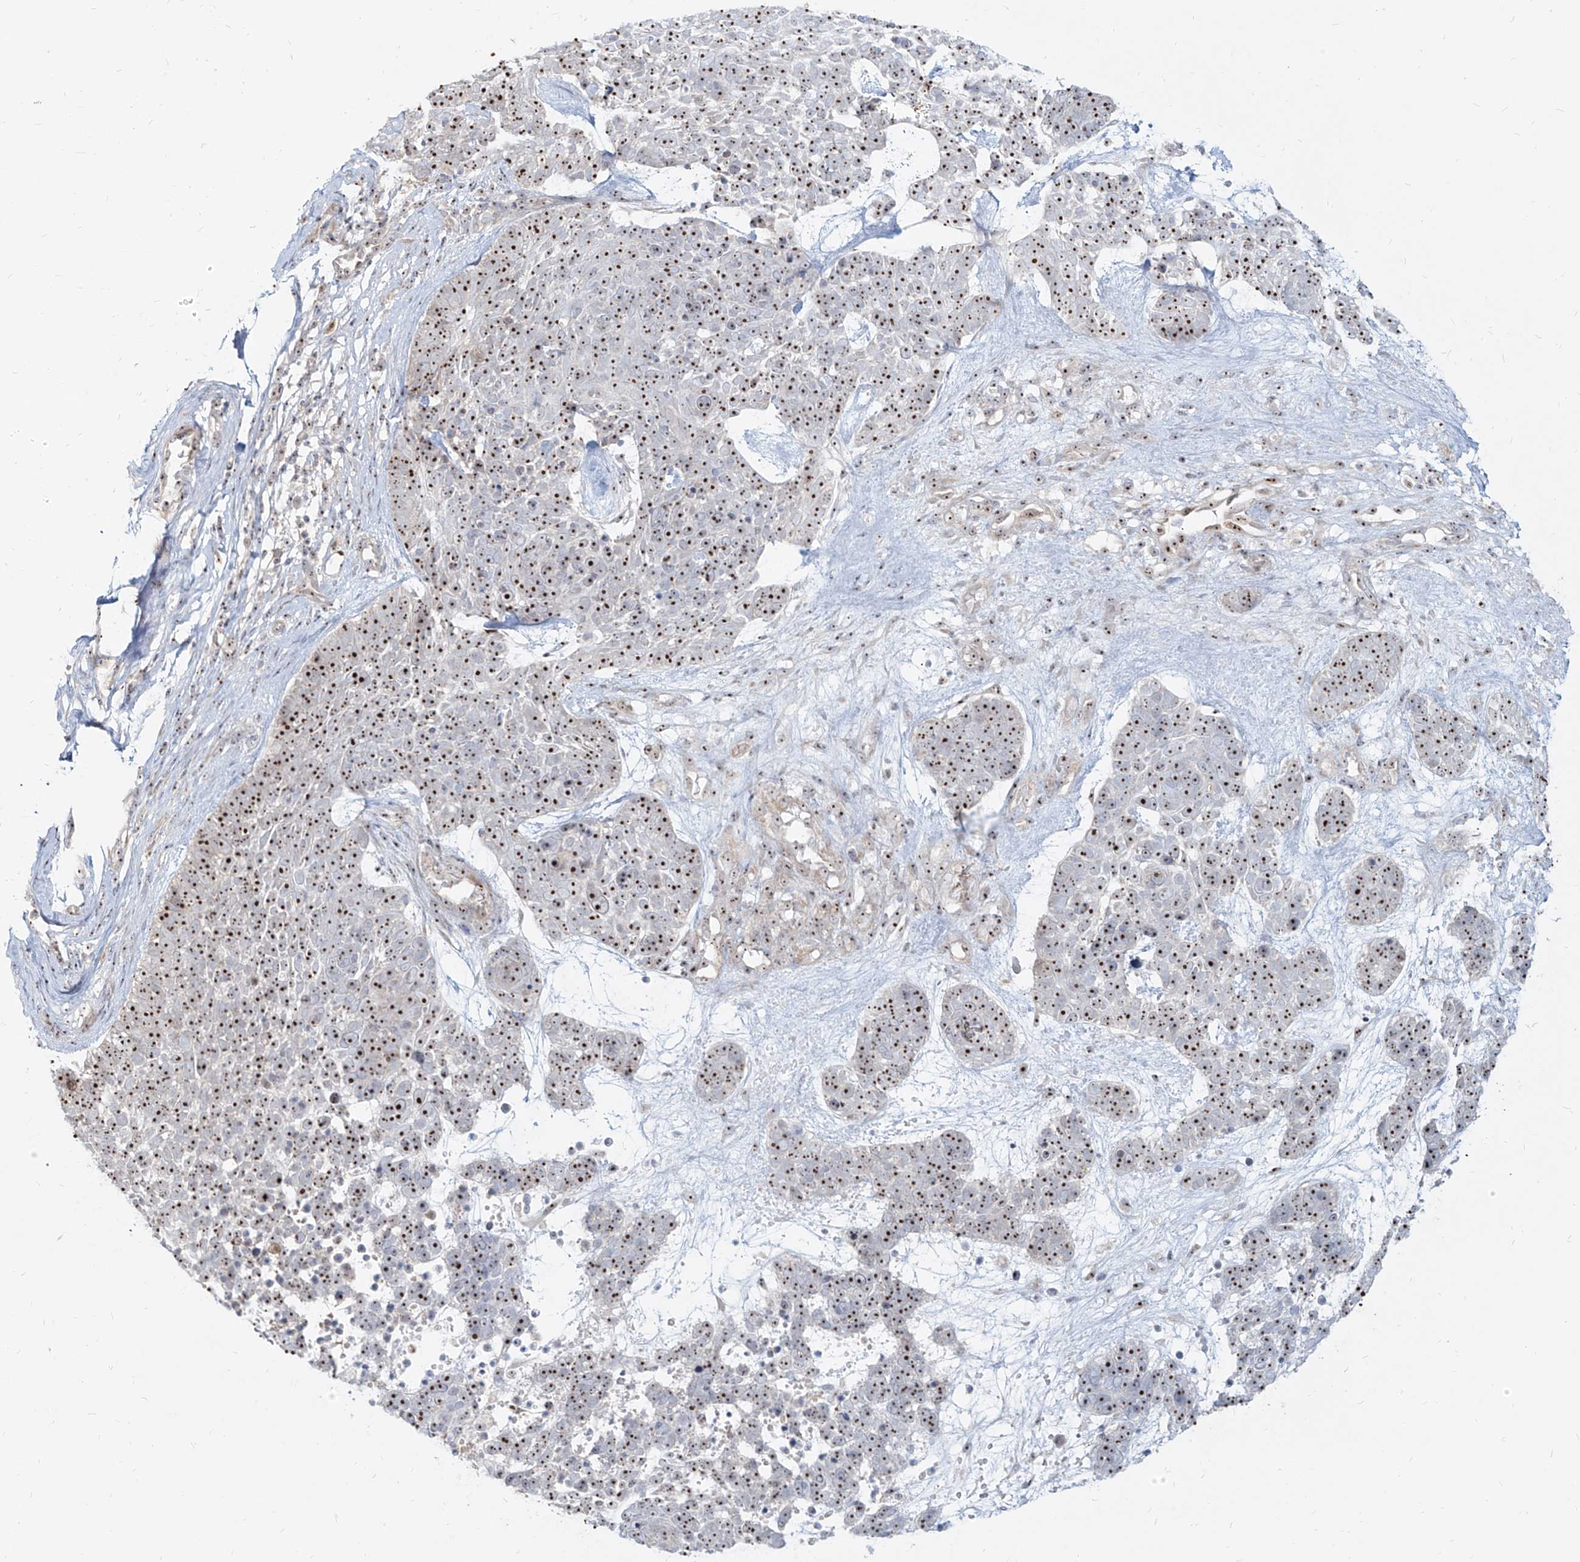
{"staining": {"intensity": "strong", "quantity": ">75%", "location": "nuclear"}, "tissue": "skin cancer", "cell_type": "Tumor cells", "image_type": "cancer", "snomed": [{"axis": "morphology", "description": "Basal cell carcinoma"}, {"axis": "topography", "description": "Skin"}], "caption": "Immunohistochemistry histopathology image of neoplastic tissue: human basal cell carcinoma (skin) stained using IHC demonstrates high levels of strong protein expression localized specifically in the nuclear of tumor cells, appearing as a nuclear brown color.", "gene": "BYSL", "patient": {"sex": "female", "age": 81}}